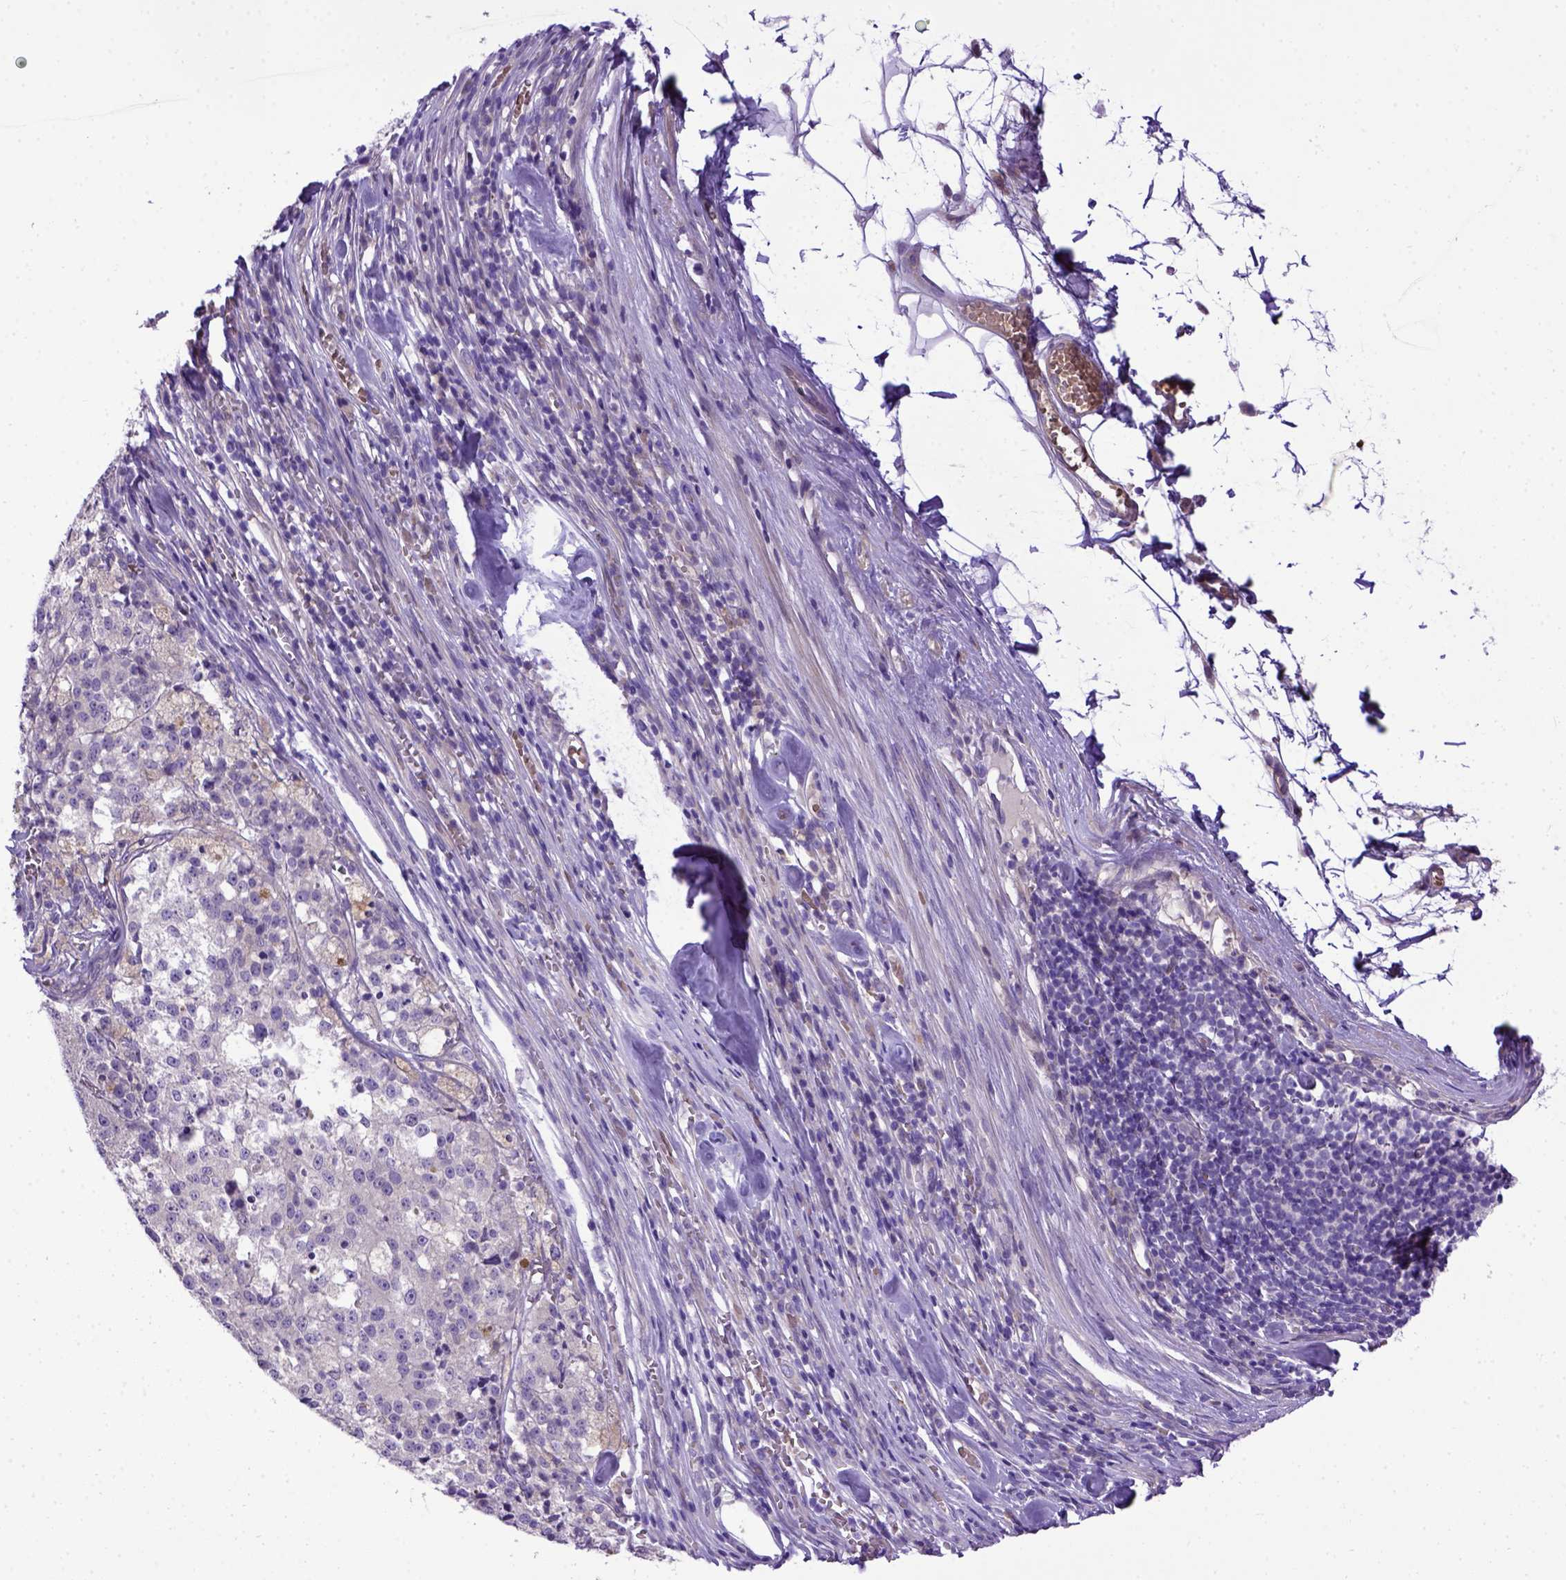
{"staining": {"intensity": "negative", "quantity": "none", "location": "none"}, "tissue": "melanoma", "cell_type": "Tumor cells", "image_type": "cancer", "snomed": [{"axis": "morphology", "description": "Malignant melanoma, Metastatic site"}, {"axis": "topography", "description": "Lymph node"}], "caption": "A micrograph of human melanoma is negative for staining in tumor cells.", "gene": "ADAM12", "patient": {"sex": "female", "age": 64}}